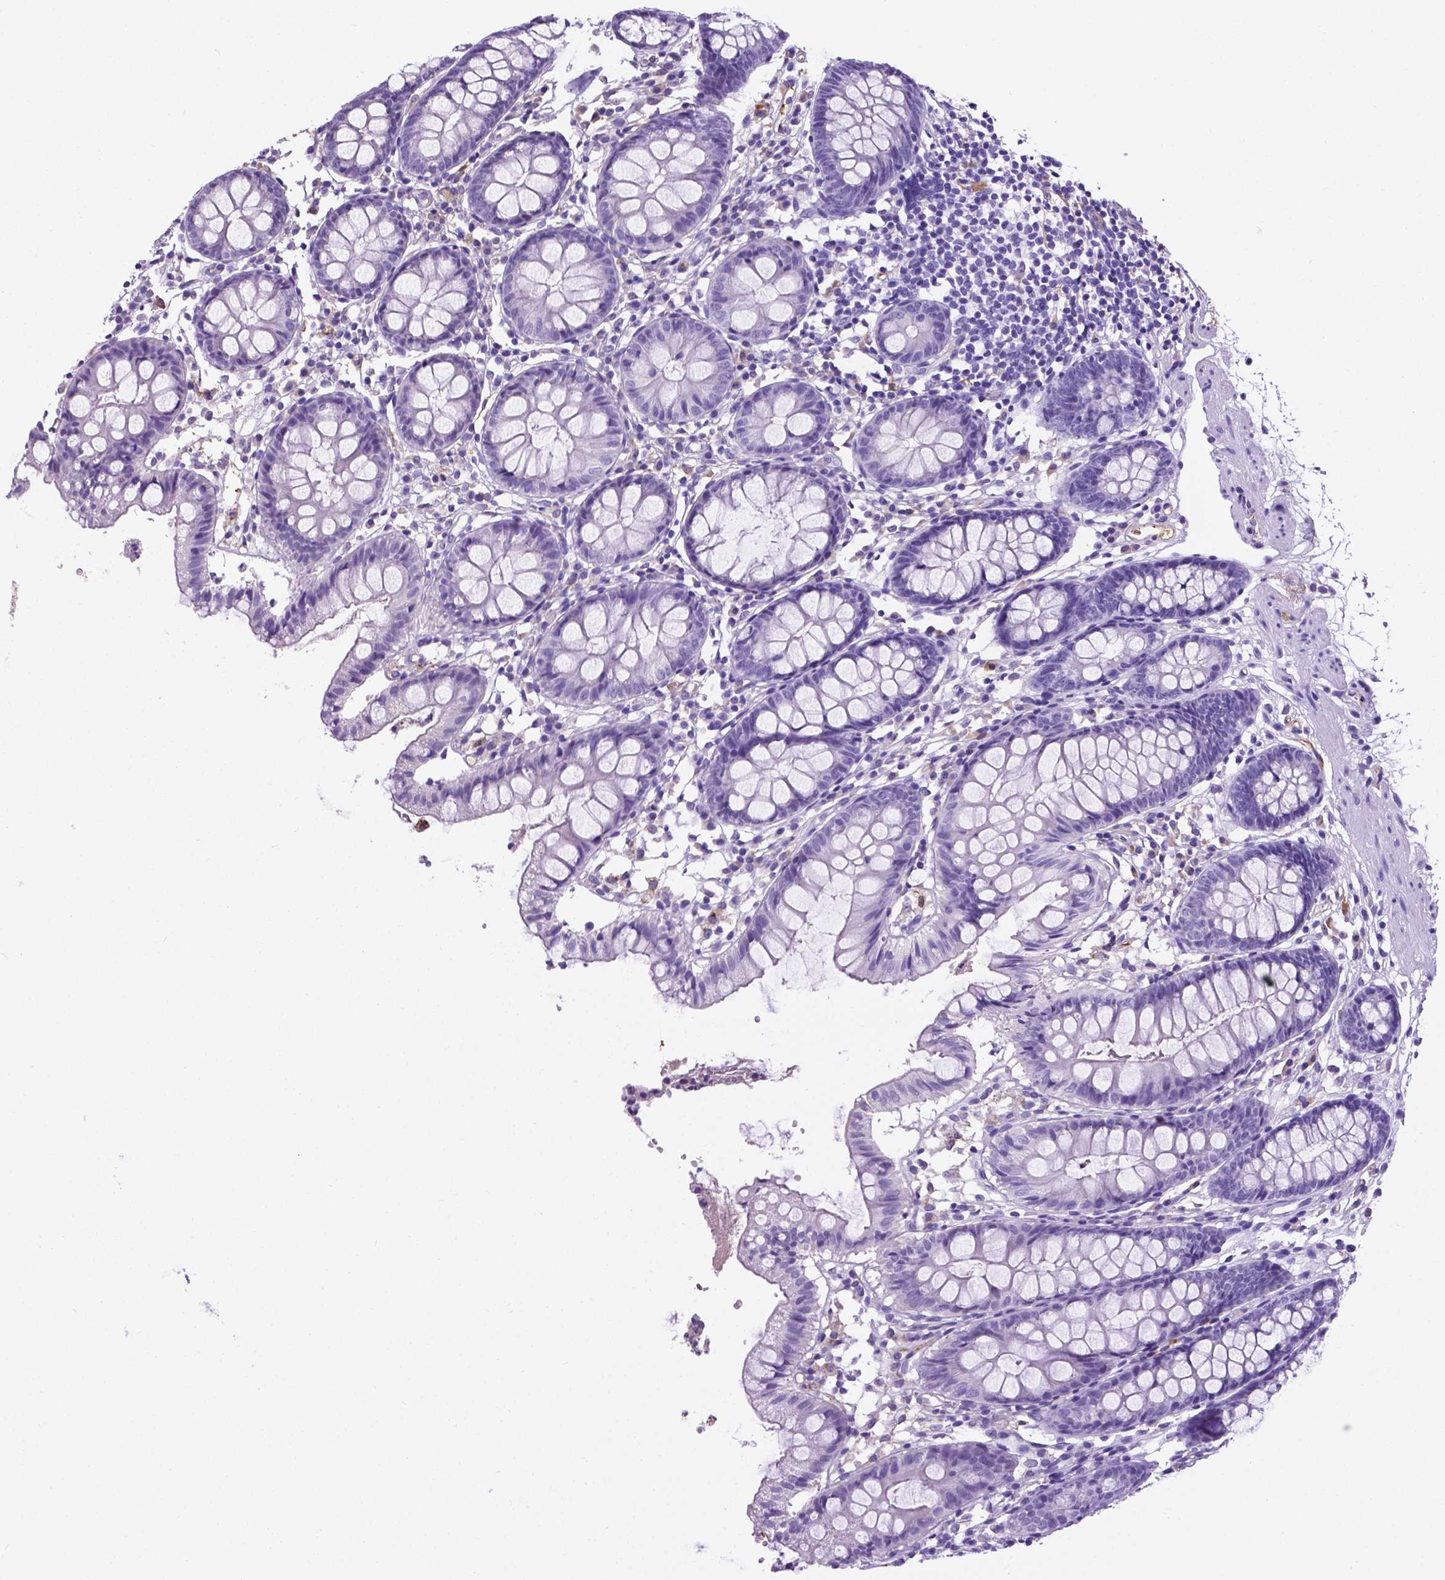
{"staining": {"intensity": "strong", "quantity": ">75%", "location": "cytoplasmic/membranous"}, "tissue": "colon", "cell_type": "Endothelial cells", "image_type": "normal", "snomed": [{"axis": "morphology", "description": "Normal tissue, NOS"}, {"axis": "topography", "description": "Colon"}], "caption": "IHC (DAB) staining of normal colon displays strong cytoplasmic/membranous protein positivity in approximately >75% of endothelial cells.", "gene": "APOE", "patient": {"sex": "female", "age": 84}}